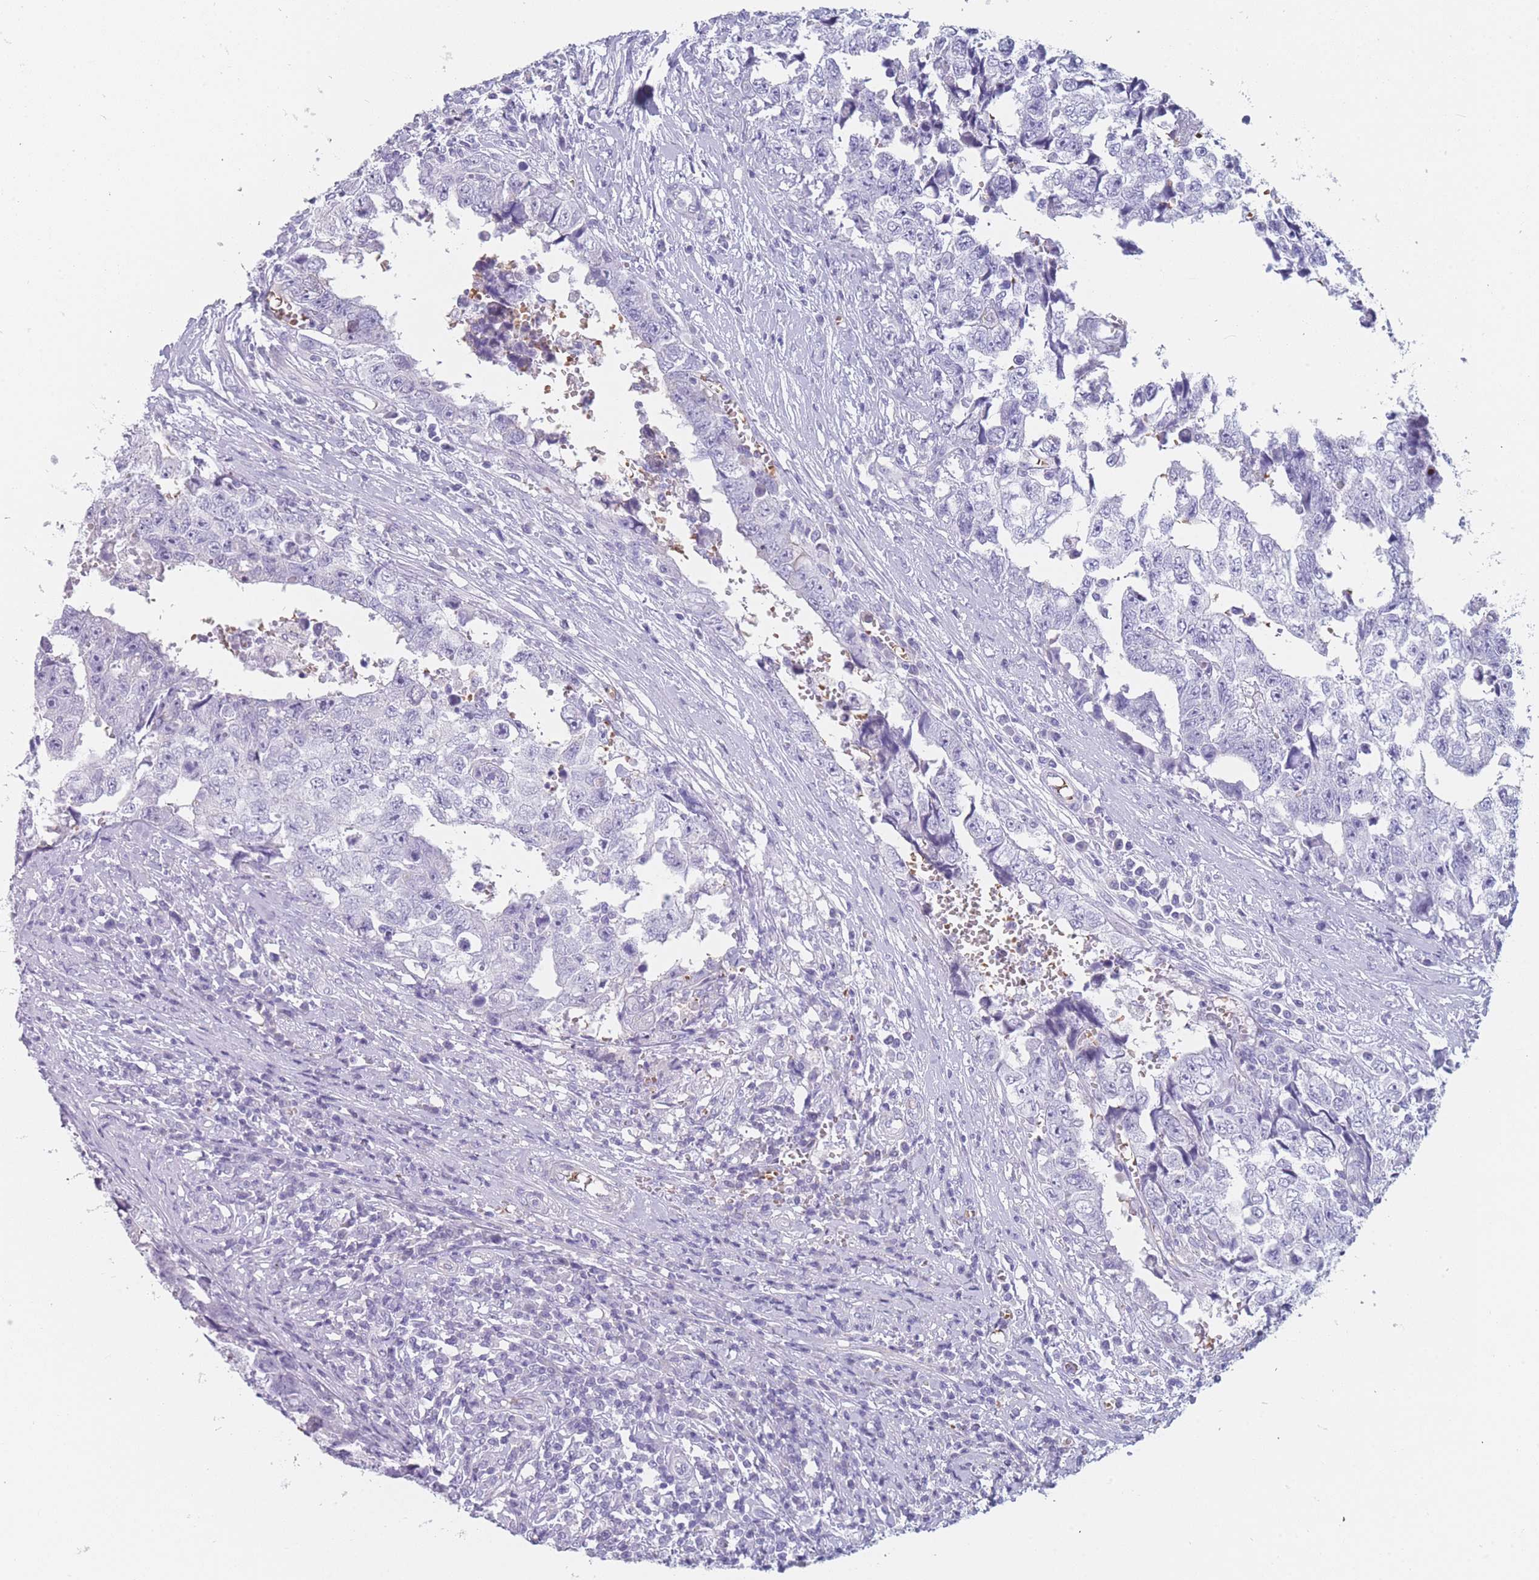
{"staining": {"intensity": "negative", "quantity": "none", "location": "none"}, "tissue": "testis cancer", "cell_type": "Tumor cells", "image_type": "cancer", "snomed": [{"axis": "morphology", "description": "Carcinoma, Embryonal, NOS"}, {"axis": "topography", "description": "Testis"}], "caption": "Embryonal carcinoma (testis) stained for a protein using immunohistochemistry (IHC) demonstrates no staining tumor cells.", "gene": "OR5D16", "patient": {"sex": "male", "age": 25}}